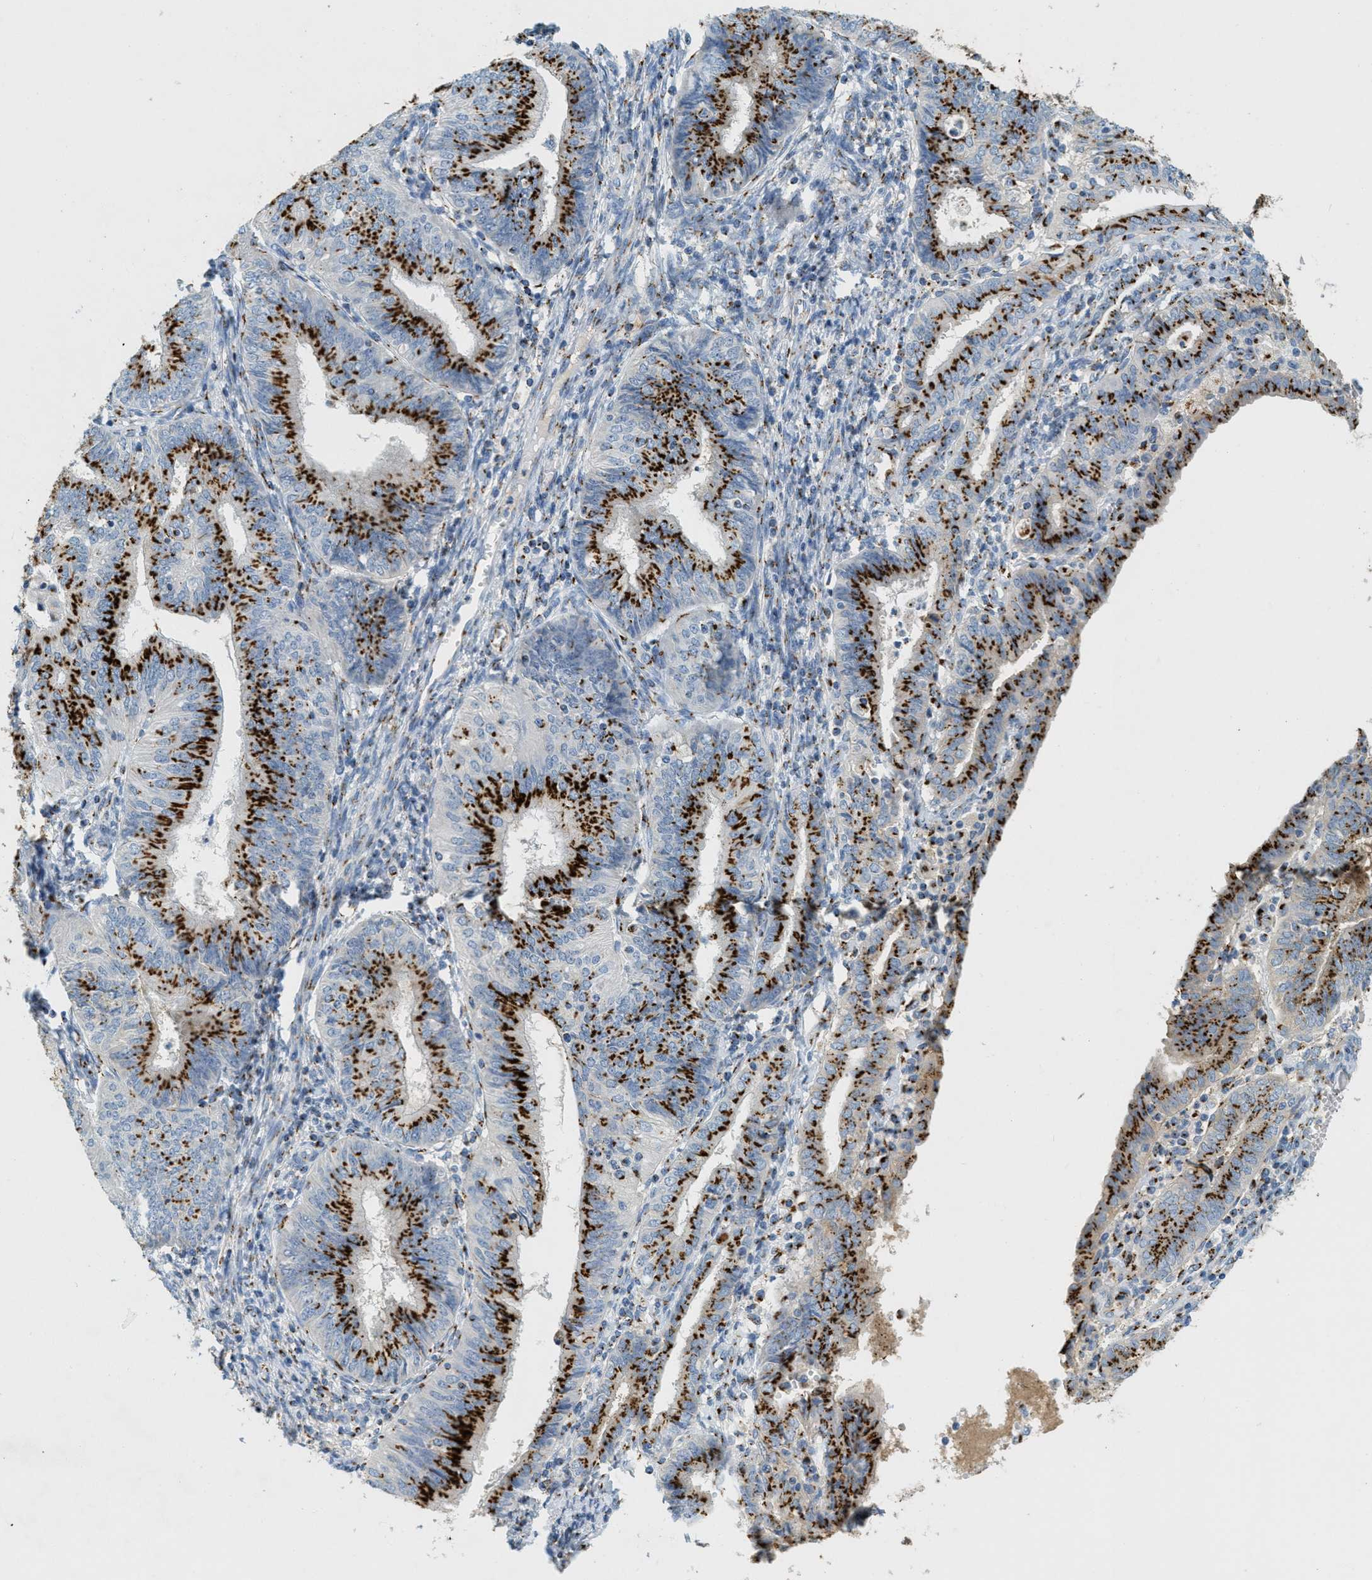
{"staining": {"intensity": "strong", "quantity": ">75%", "location": "cytoplasmic/membranous"}, "tissue": "endometrial cancer", "cell_type": "Tumor cells", "image_type": "cancer", "snomed": [{"axis": "morphology", "description": "Adenocarcinoma, NOS"}, {"axis": "topography", "description": "Endometrium"}], "caption": "Immunohistochemistry micrograph of human endometrial cancer stained for a protein (brown), which shows high levels of strong cytoplasmic/membranous positivity in about >75% of tumor cells.", "gene": "ENTPD4", "patient": {"sex": "female", "age": 58}}